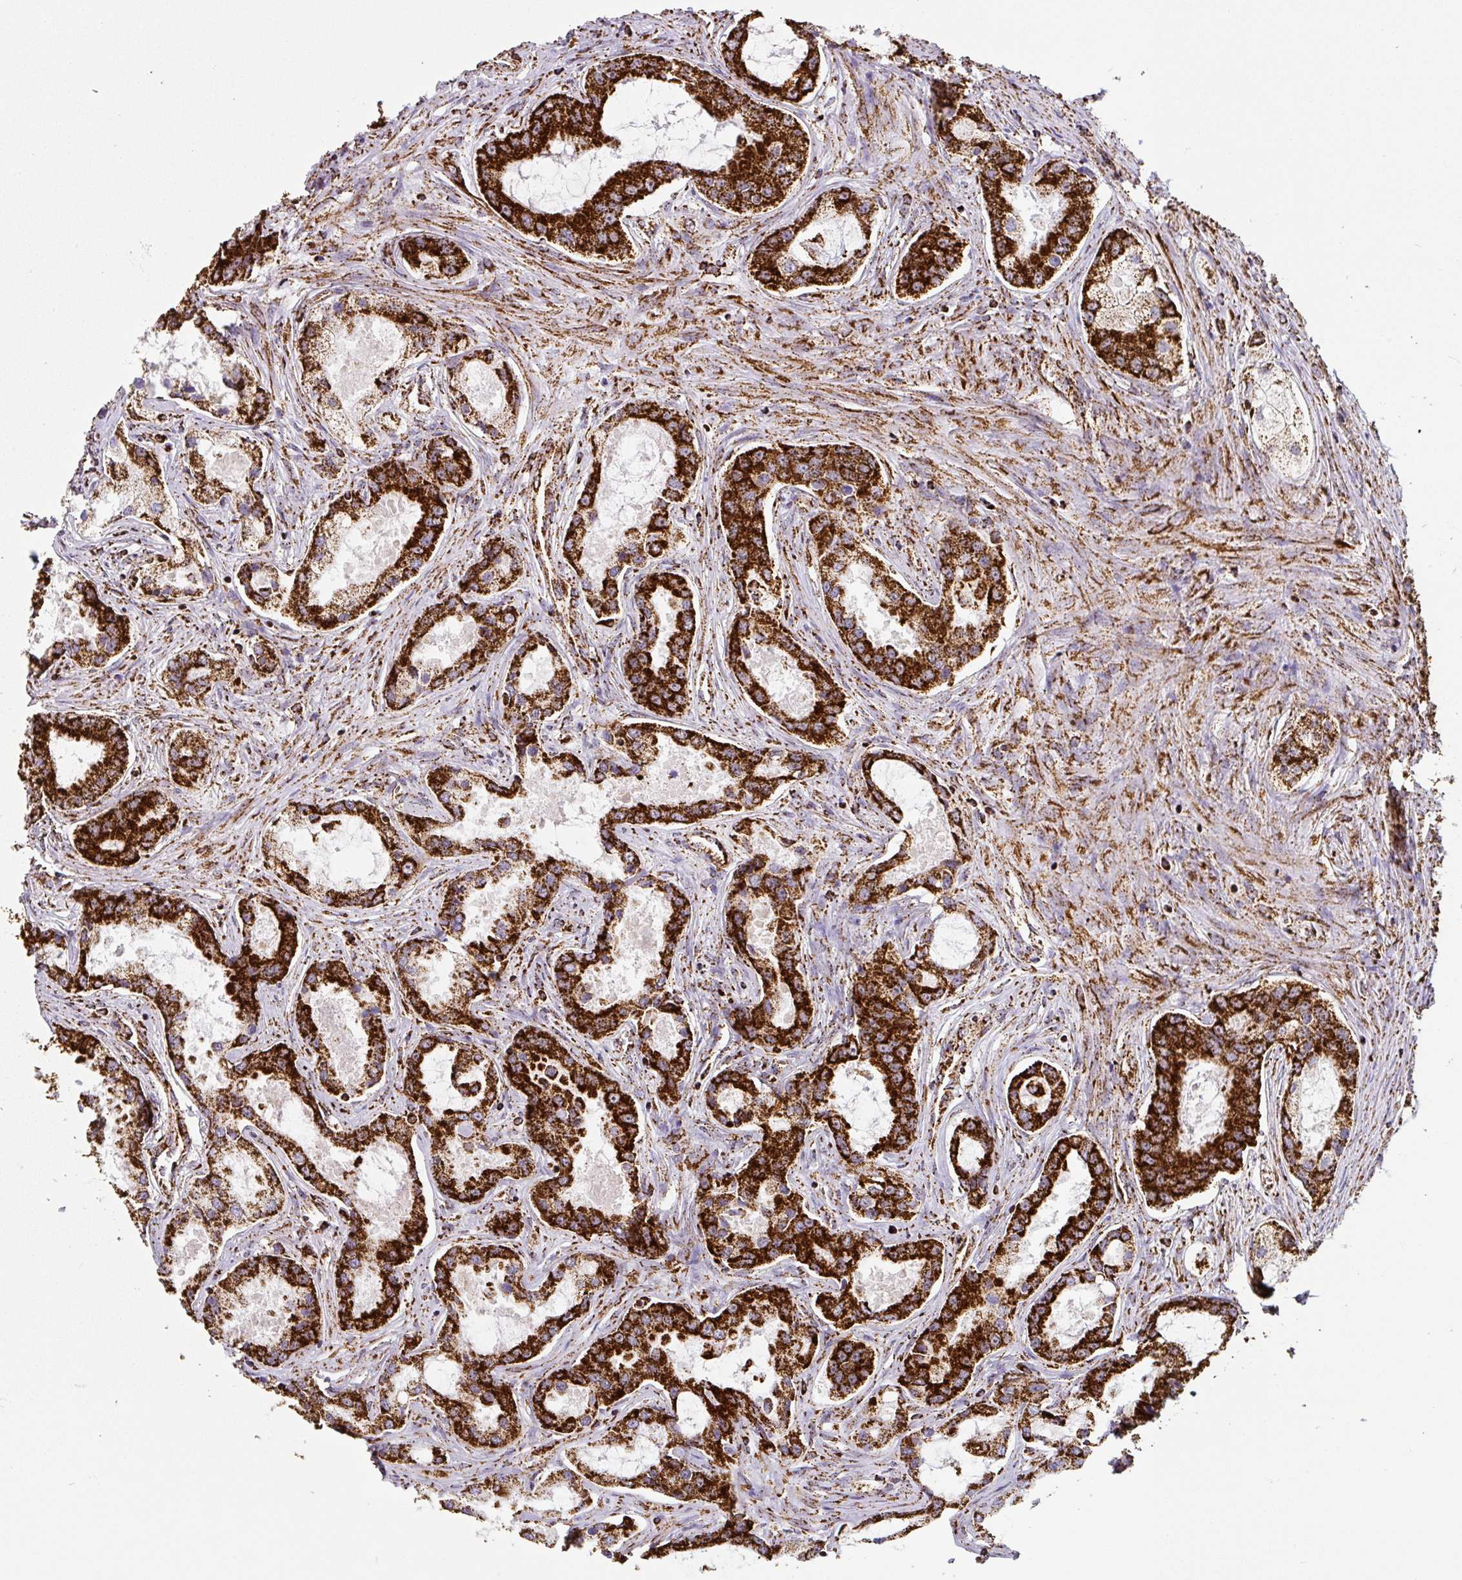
{"staining": {"intensity": "strong", "quantity": ">75%", "location": "cytoplasmic/membranous"}, "tissue": "prostate cancer", "cell_type": "Tumor cells", "image_type": "cancer", "snomed": [{"axis": "morphology", "description": "Adenocarcinoma, Low grade"}, {"axis": "topography", "description": "Prostate"}], "caption": "Immunohistochemistry photomicrograph of neoplastic tissue: prostate adenocarcinoma (low-grade) stained using immunohistochemistry reveals high levels of strong protein expression localized specifically in the cytoplasmic/membranous of tumor cells, appearing as a cytoplasmic/membranous brown color.", "gene": "ATP5F1A", "patient": {"sex": "male", "age": 68}}